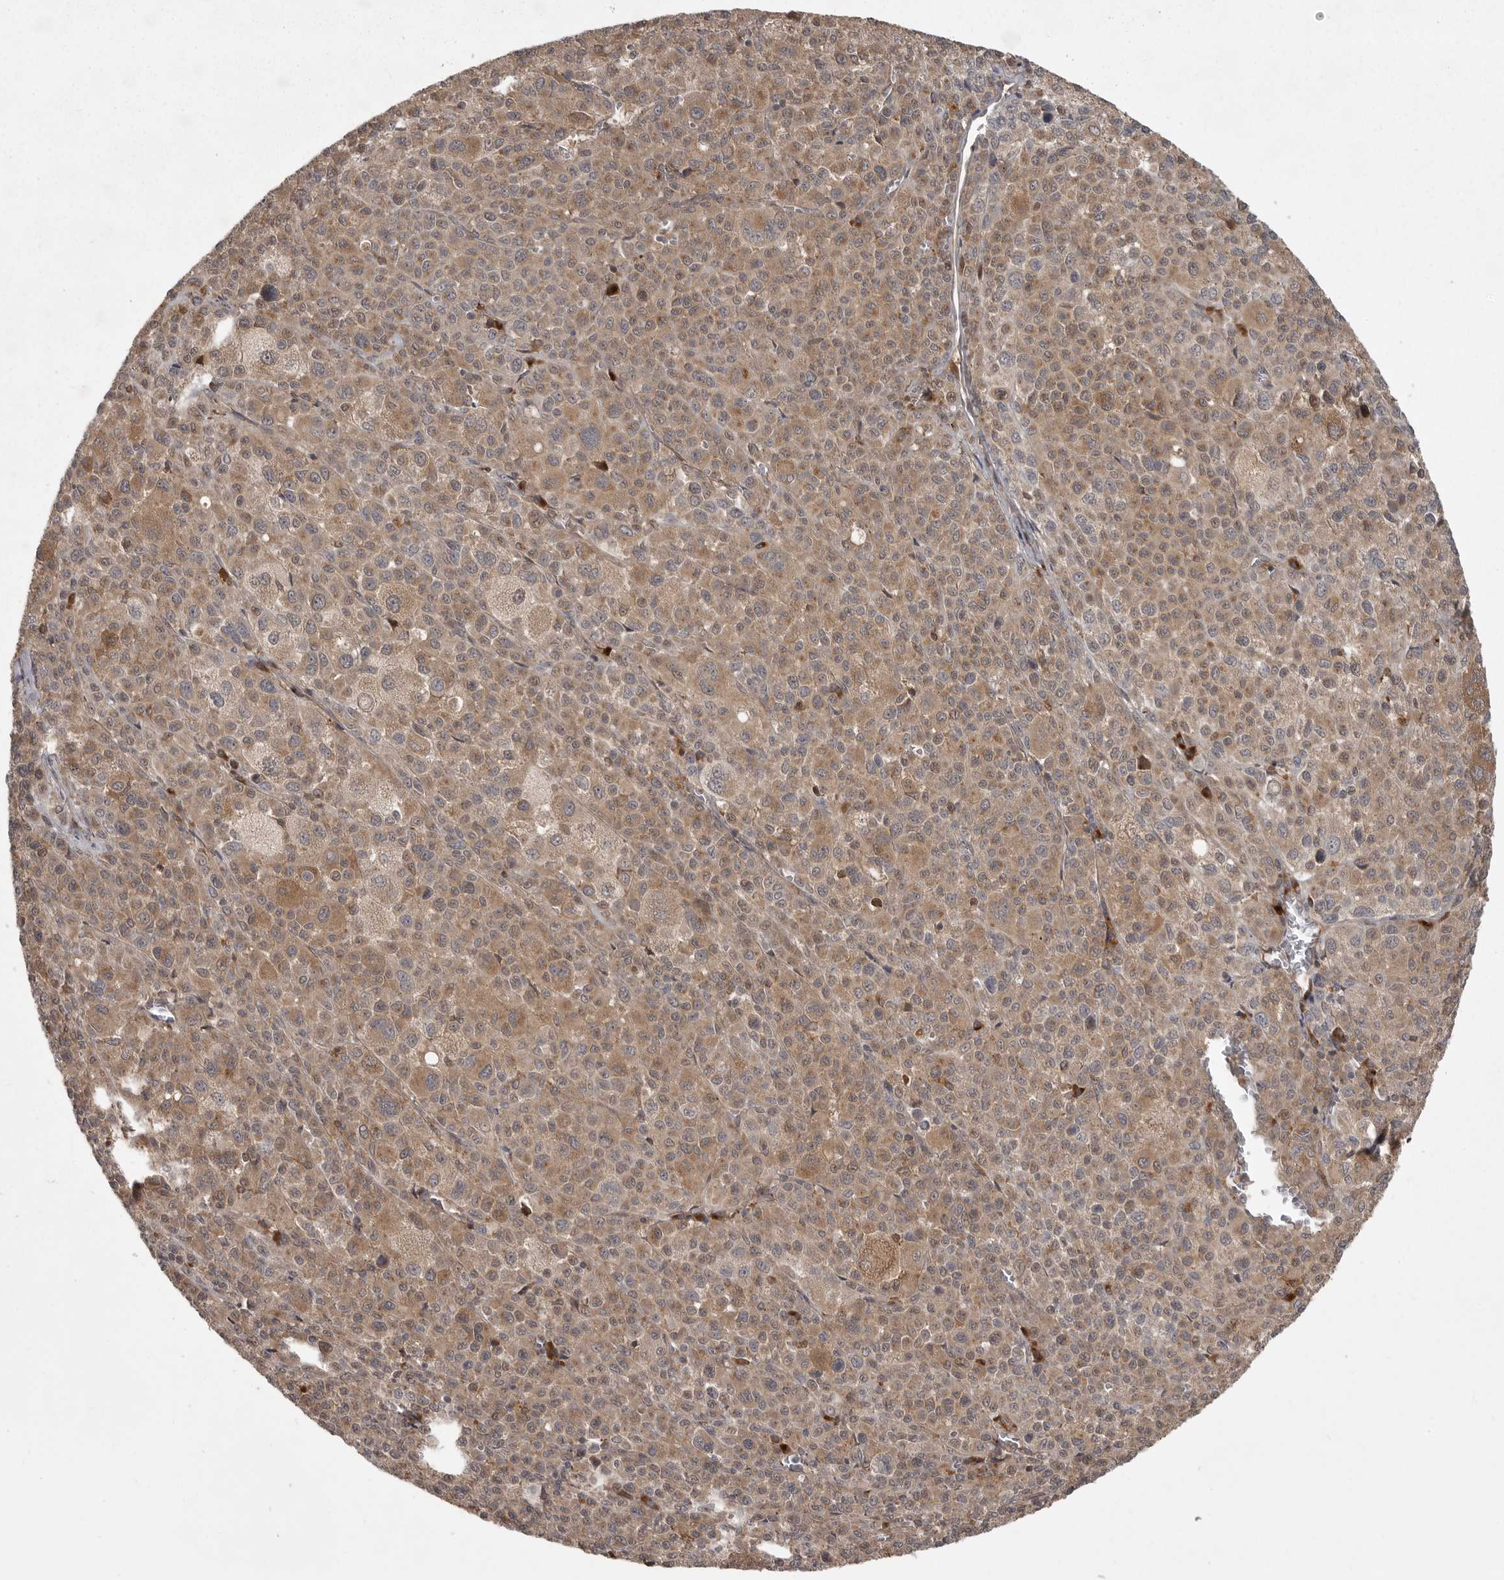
{"staining": {"intensity": "moderate", "quantity": ">75%", "location": "cytoplasmic/membranous"}, "tissue": "melanoma", "cell_type": "Tumor cells", "image_type": "cancer", "snomed": [{"axis": "morphology", "description": "Malignant melanoma, Metastatic site"}, {"axis": "topography", "description": "Skin"}], "caption": "Melanoma stained with a brown dye shows moderate cytoplasmic/membranous positive expression in approximately >75% of tumor cells.", "gene": "GPR31", "patient": {"sex": "female", "age": 74}}